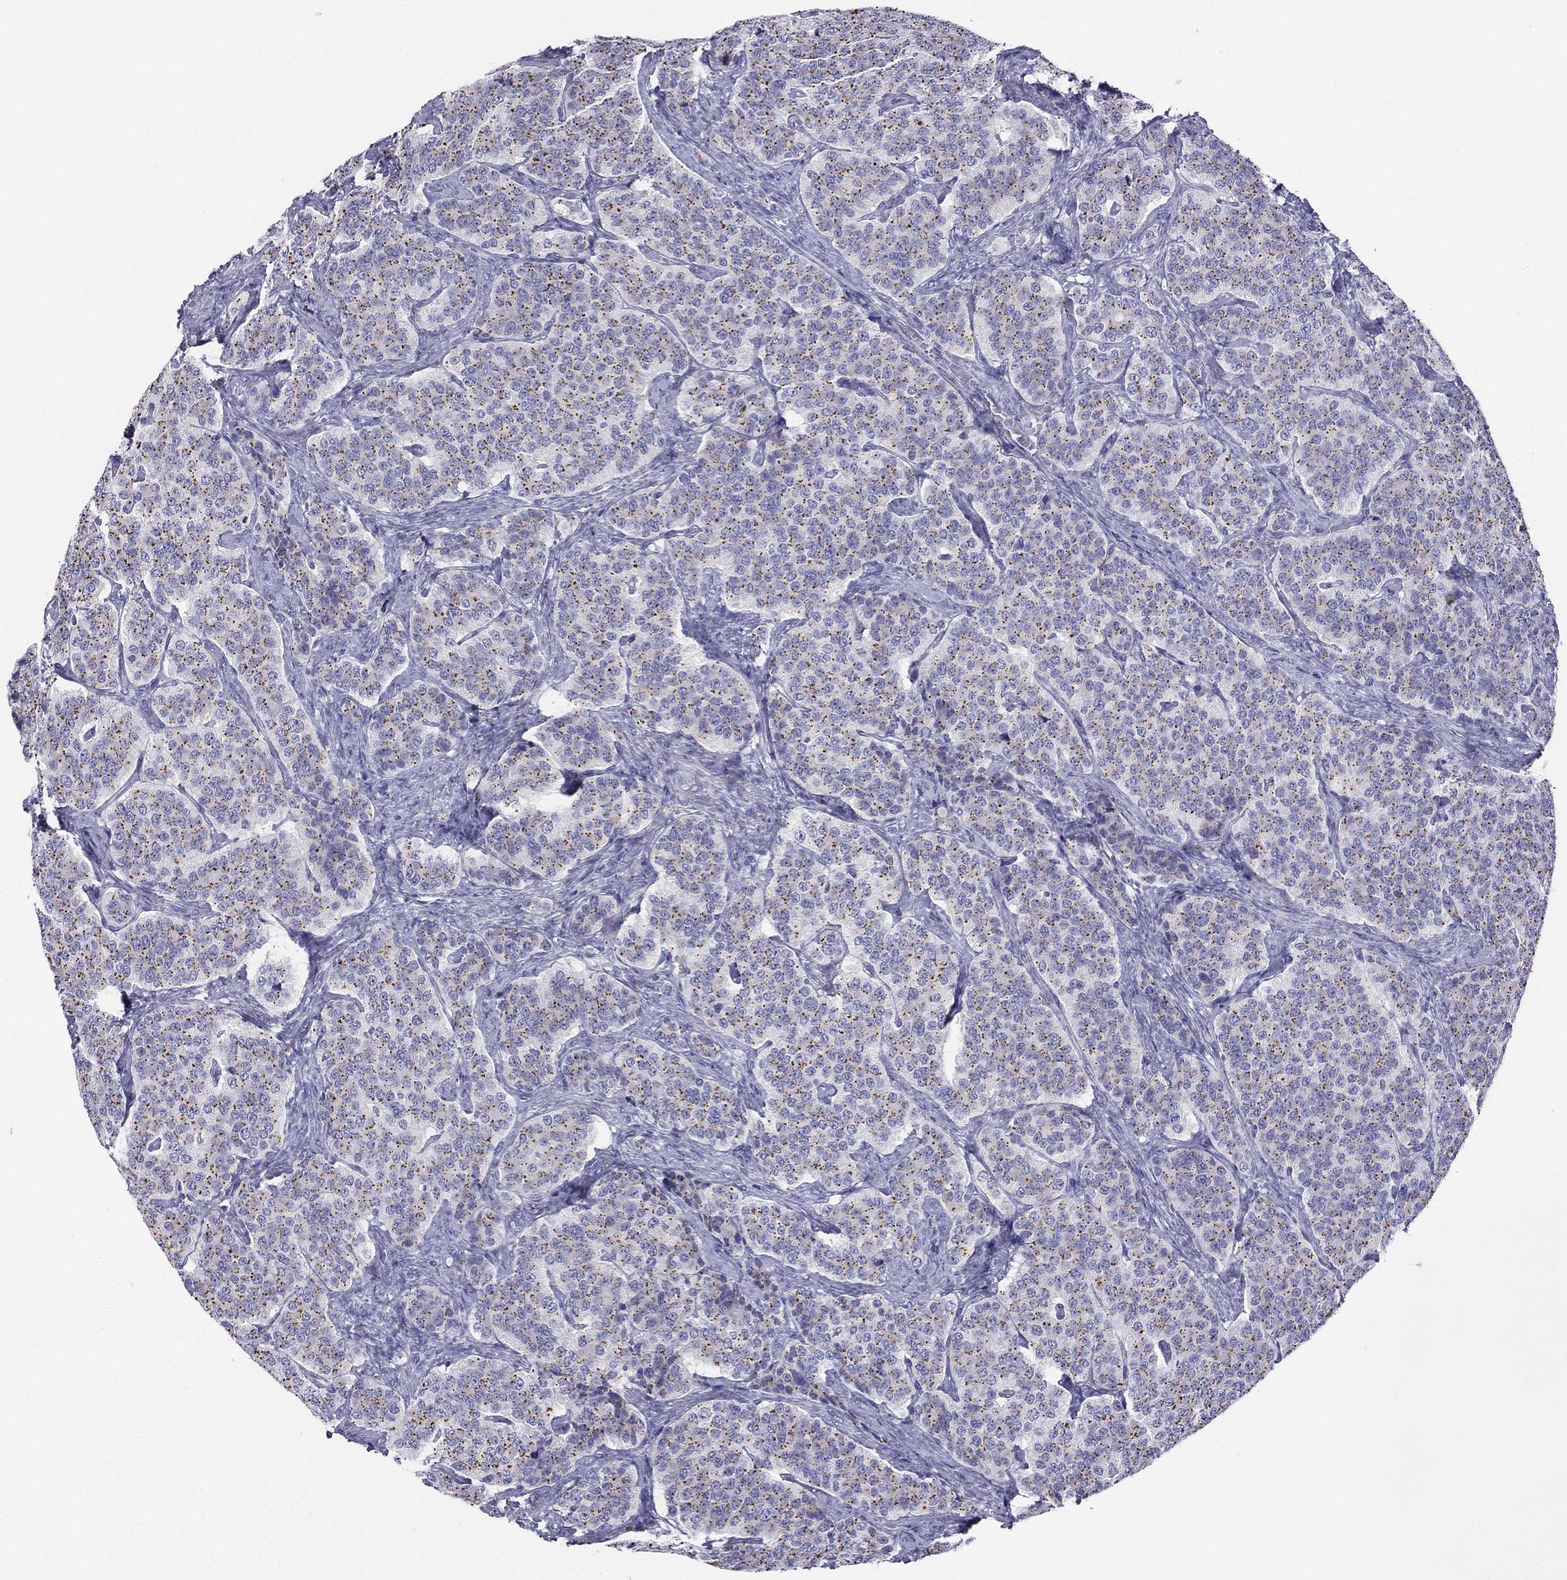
{"staining": {"intensity": "moderate", "quantity": "25%-75%", "location": "cytoplasmic/membranous"}, "tissue": "carcinoid", "cell_type": "Tumor cells", "image_type": "cancer", "snomed": [{"axis": "morphology", "description": "Carcinoid, malignant, NOS"}, {"axis": "topography", "description": "Small intestine"}], "caption": "Immunohistochemistry (DAB) staining of human carcinoid (malignant) demonstrates moderate cytoplasmic/membranous protein expression in approximately 25%-75% of tumor cells.", "gene": "ALOXE3", "patient": {"sex": "female", "age": 58}}